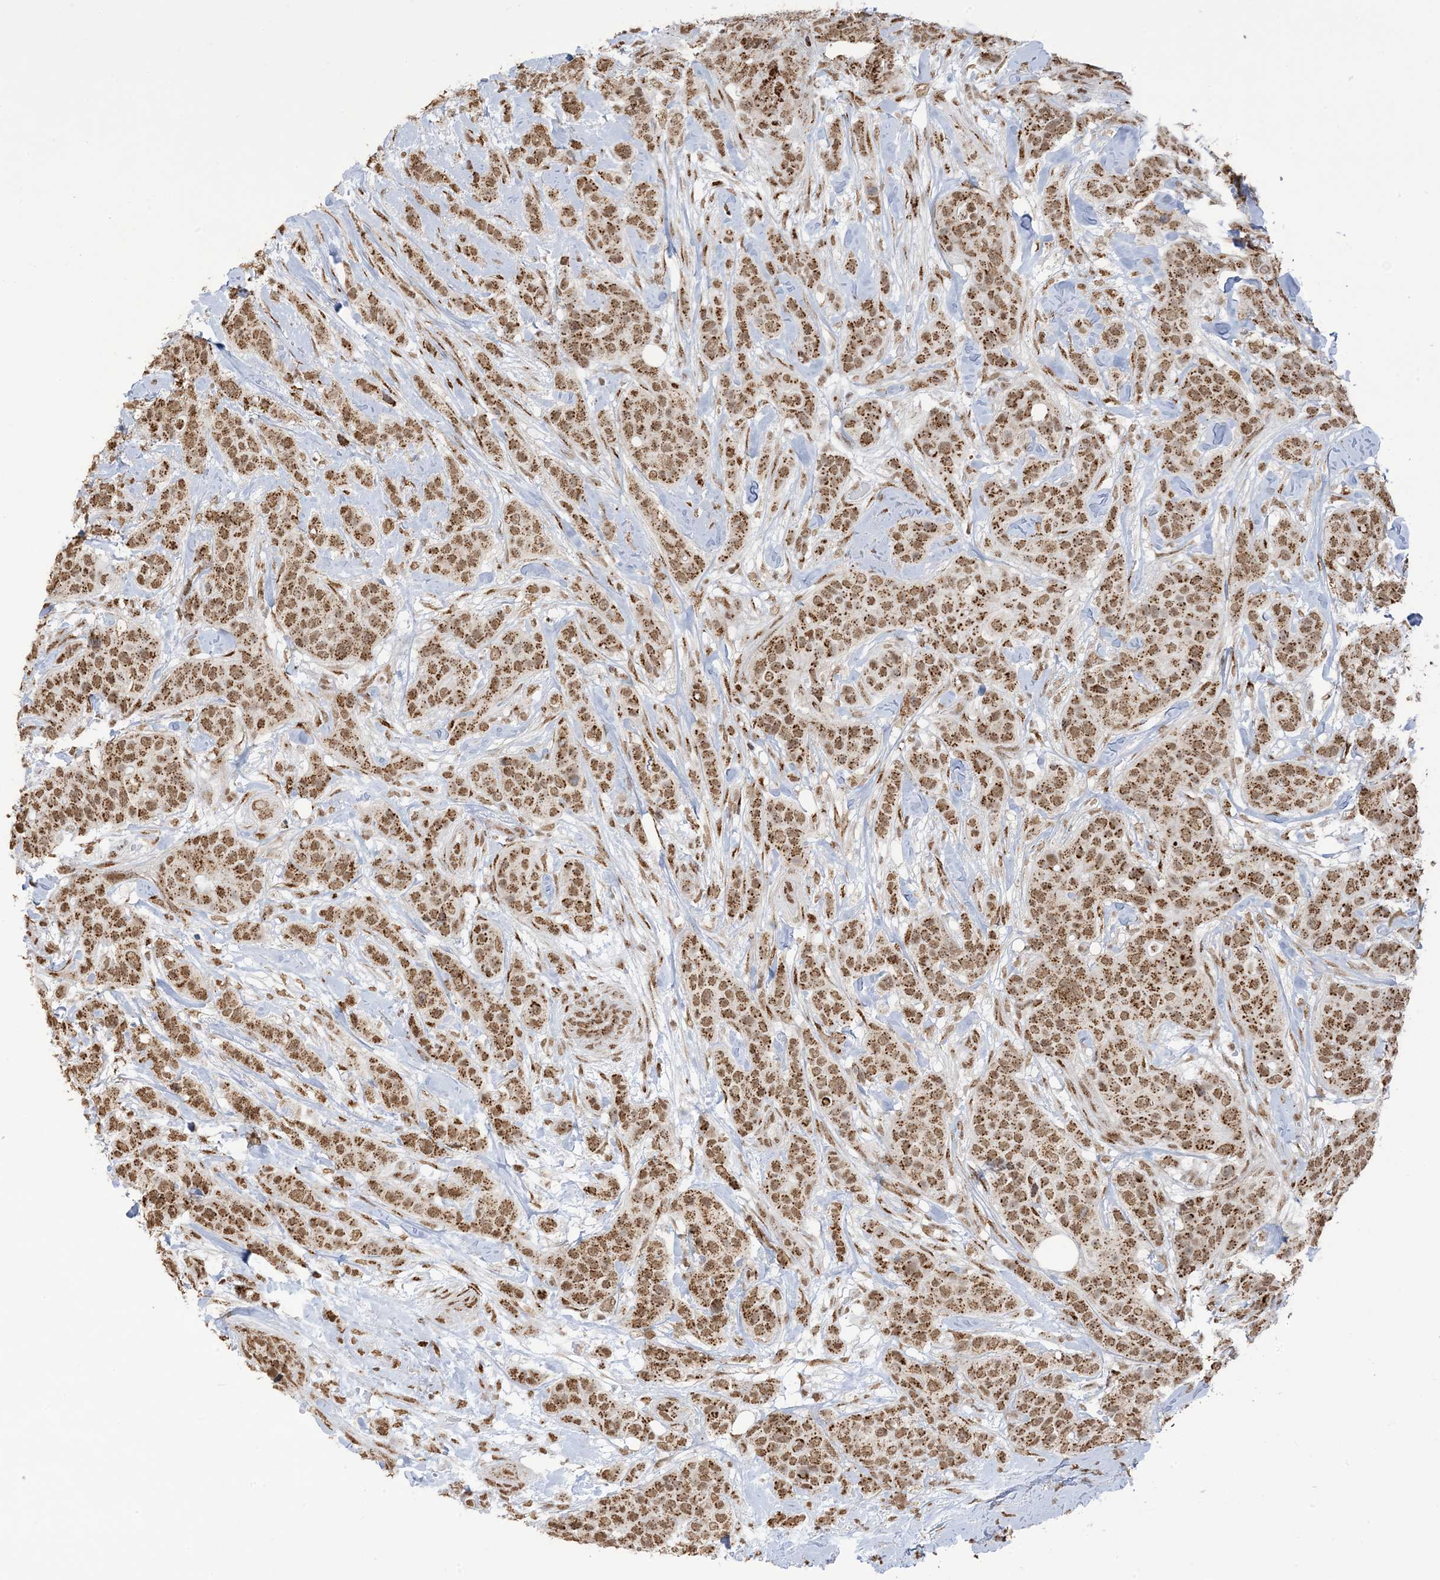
{"staining": {"intensity": "moderate", "quantity": ">75%", "location": "cytoplasmic/membranous,nuclear"}, "tissue": "breast cancer", "cell_type": "Tumor cells", "image_type": "cancer", "snomed": [{"axis": "morphology", "description": "Lobular carcinoma"}, {"axis": "topography", "description": "Breast"}], "caption": "Protein expression analysis of human lobular carcinoma (breast) reveals moderate cytoplasmic/membranous and nuclear expression in about >75% of tumor cells.", "gene": "GPR107", "patient": {"sex": "female", "age": 51}}